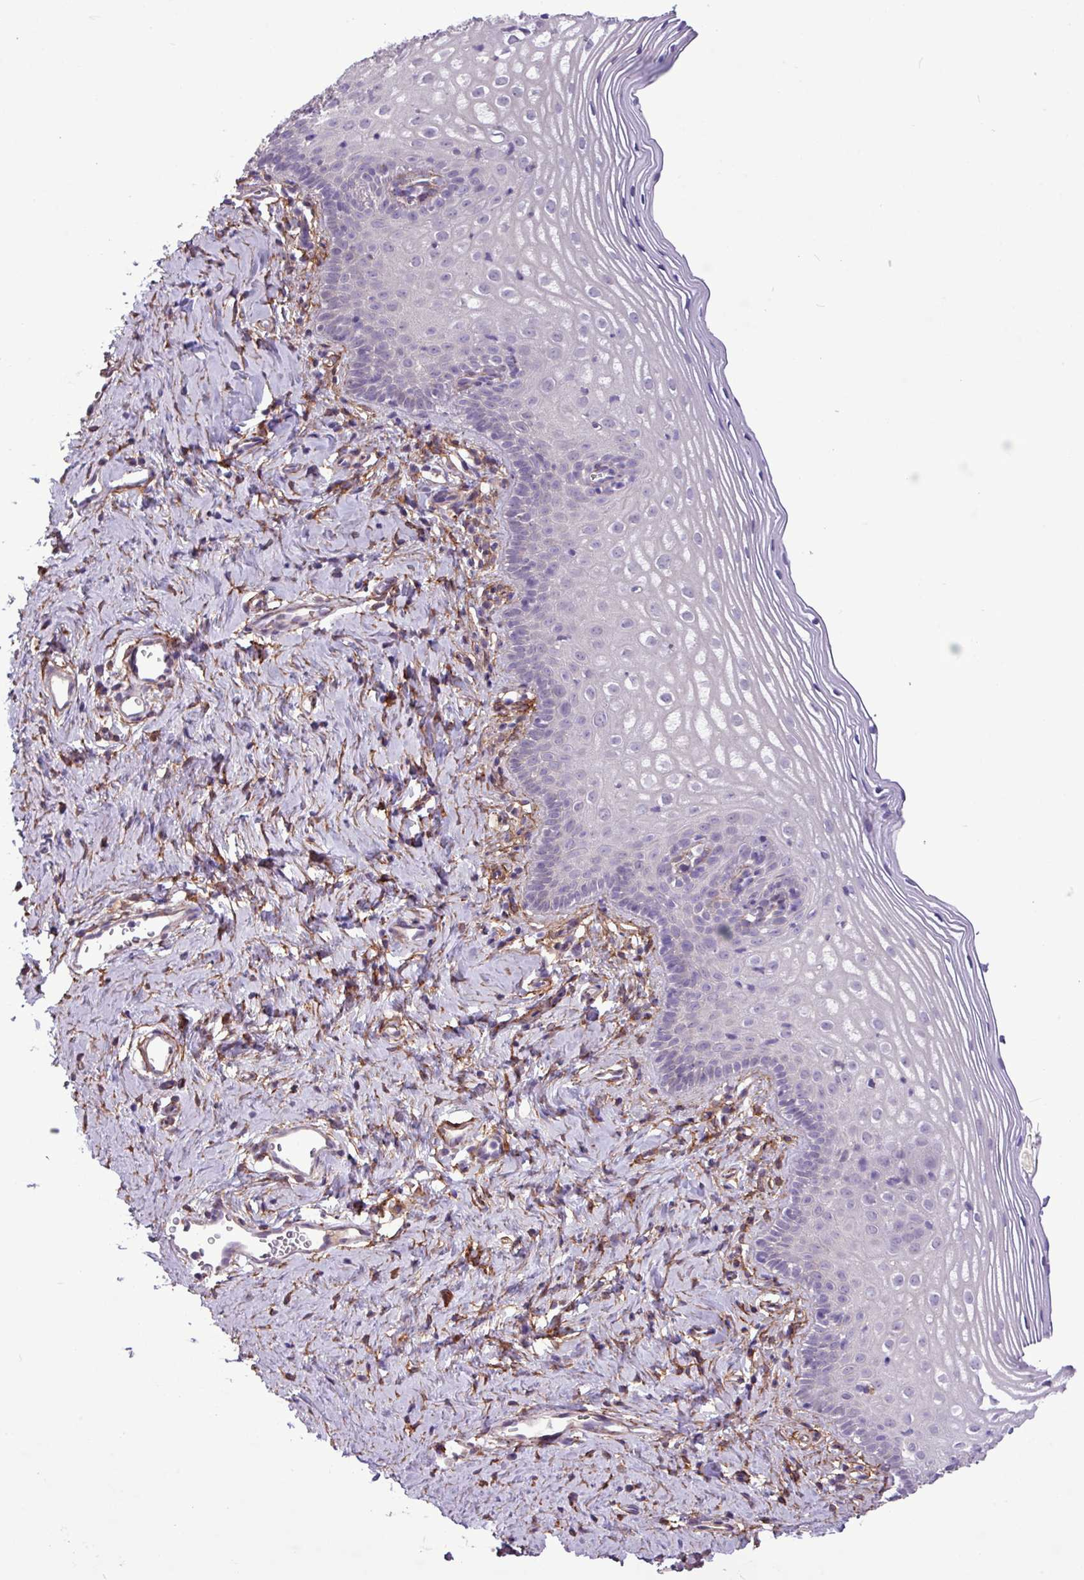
{"staining": {"intensity": "negative", "quantity": "none", "location": "none"}, "tissue": "cervix", "cell_type": "Glandular cells", "image_type": "normal", "snomed": [{"axis": "morphology", "description": "Normal tissue, NOS"}, {"axis": "topography", "description": "Cervix"}], "caption": "This micrograph is of benign cervix stained with IHC to label a protein in brown with the nuclei are counter-stained blue. There is no expression in glandular cells.", "gene": "CD248", "patient": {"sex": "female", "age": 44}}